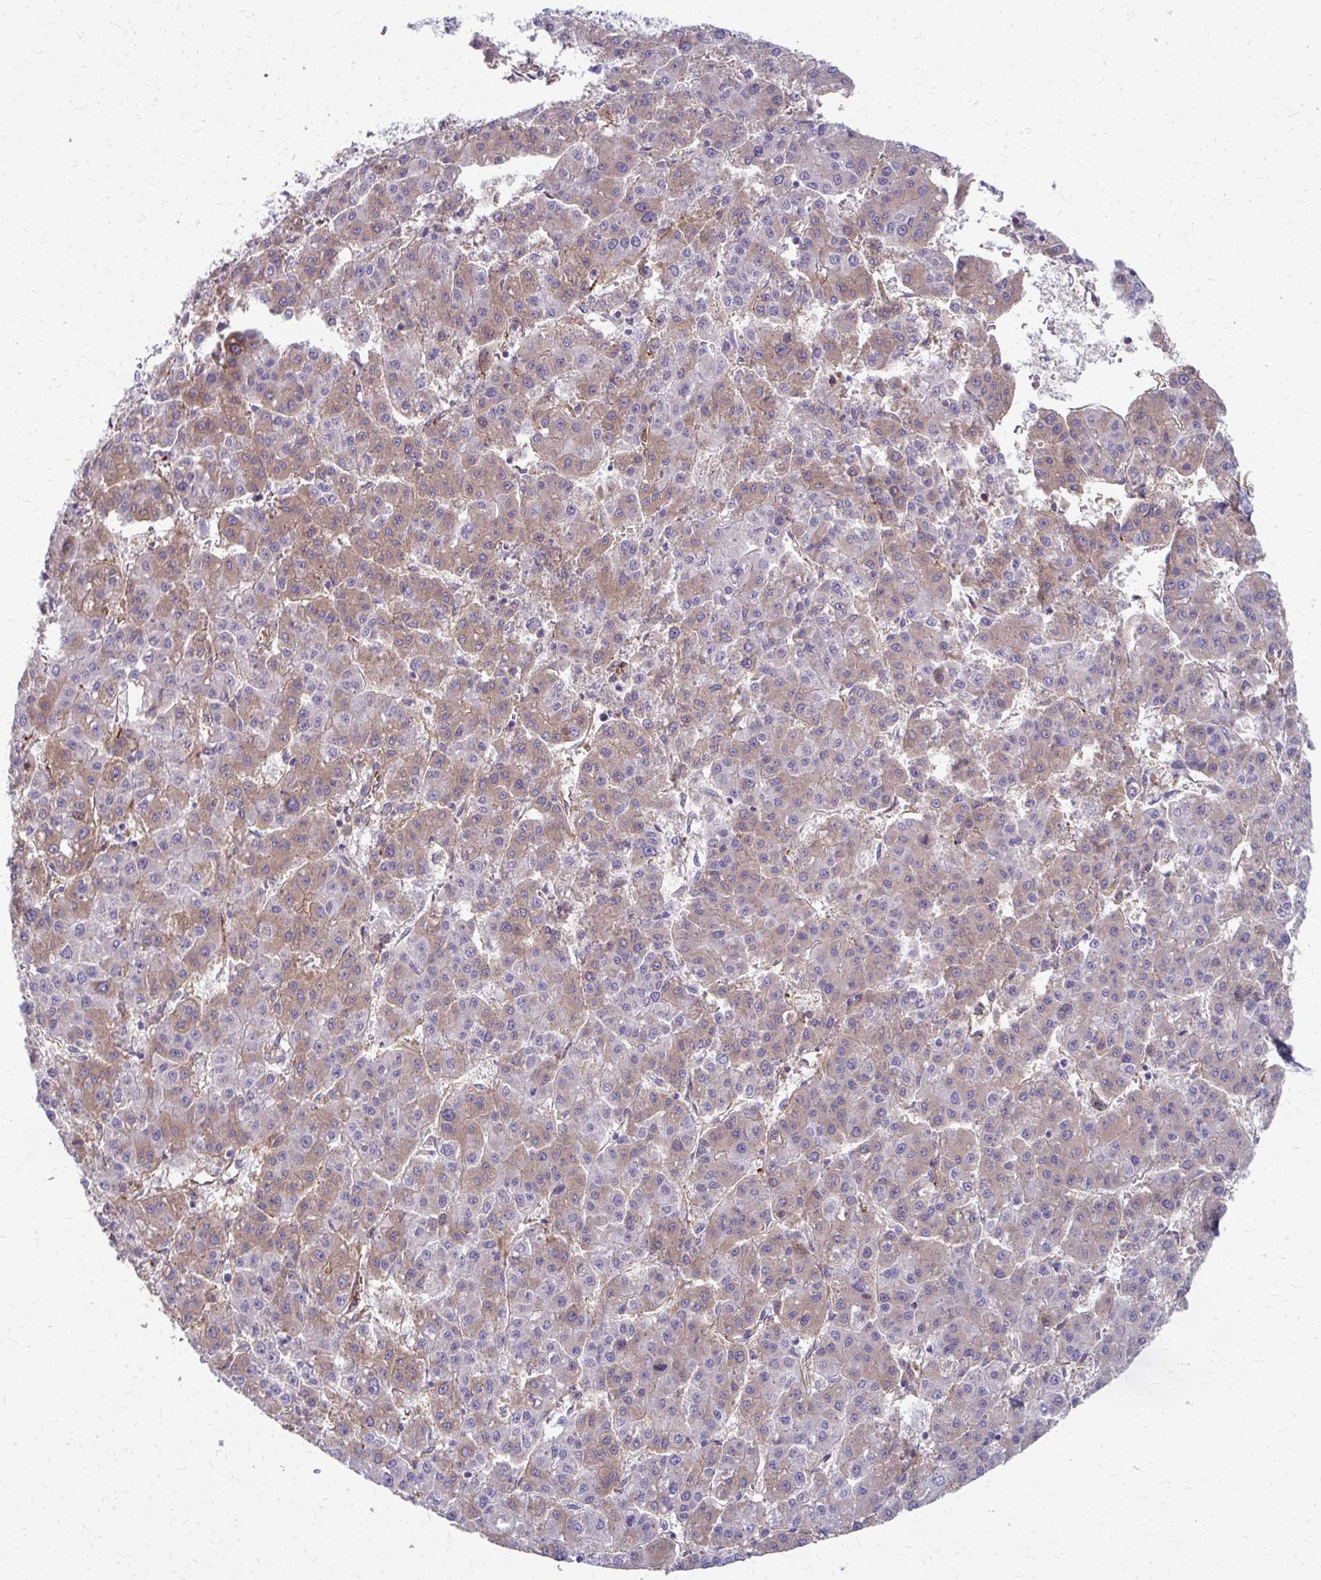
{"staining": {"intensity": "weak", "quantity": ">75%", "location": "cytoplasmic/membranous"}, "tissue": "liver cancer", "cell_type": "Tumor cells", "image_type": "cancer", "snomed": [{"axis": "morphology", "description": "Carcinoma, Hepatocellular, NOS"}, {"axis": "topography", "description": "Liver"}], "caption": "Tumor cells show low levels of weak cytoplasmic/membranous staining in about >75% of cells in liver cancer (hepatocellular carcinoma).", "gene": "ADIPOQ", "patient": {"sex": "male", "age": 73}}